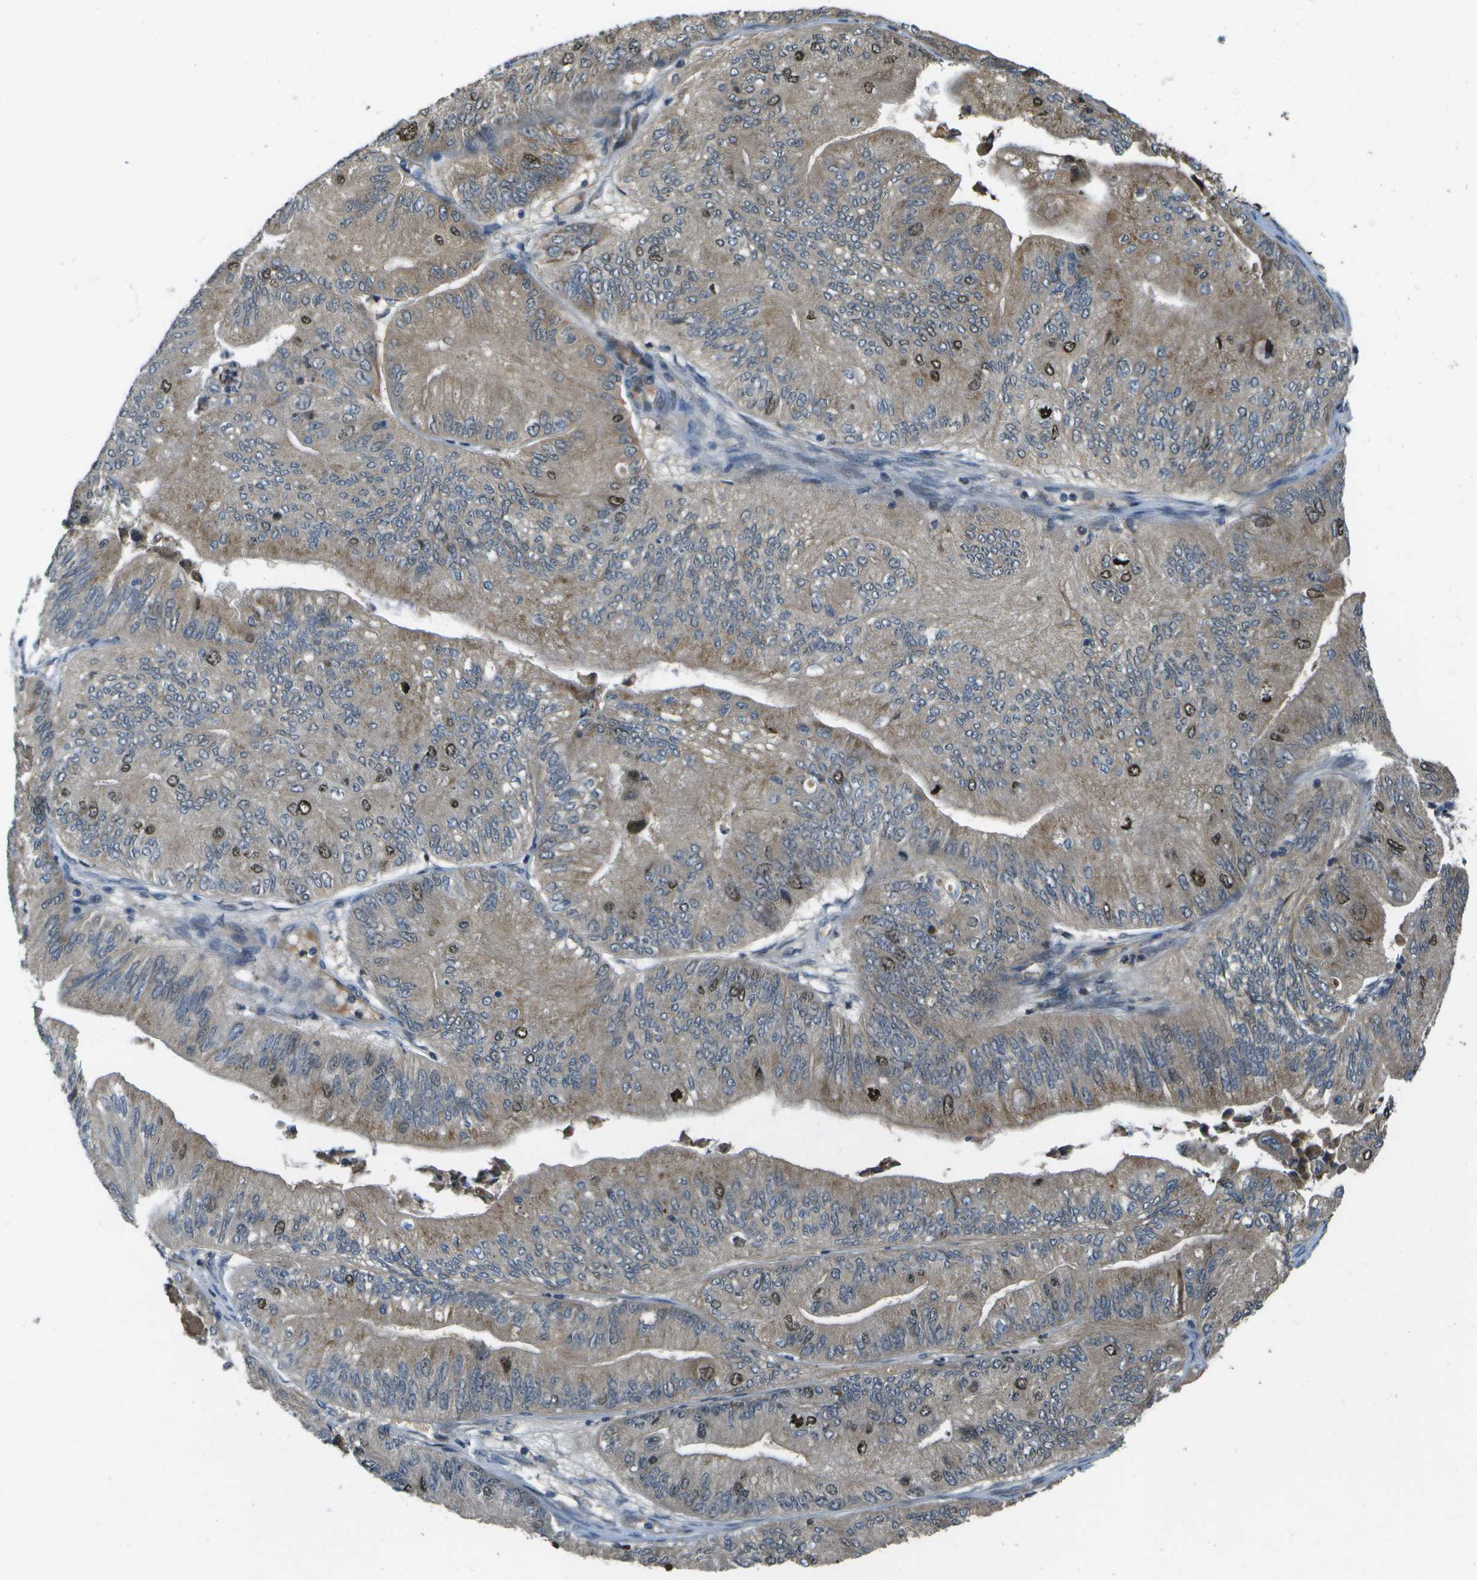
{"staining": {"intensity": "moderate", "quantity": "<25%", "location": "cytoplasmic/membranous,nuclear"}, "tissue": "ovarian cancer", "cell_type": "Tumor cells", "image_type": "cancer", "snomed": [{"axis": "morphology", "description": "Cystadenocarcinoma, mucinous, NOS"}, {"axis": "topography", "description": "Ovary"}], "caption": "An immunohistochemistry (IHC) image of tumor tissue is shown. Protein staining in brown highlights moderate cytoplasmic/membranous and nuclear positivity in ovarian mucinous cystadenocarcinoma within tumor cells.", "gene": "GANC", "patient": {"sex": "female", "age": 61}}